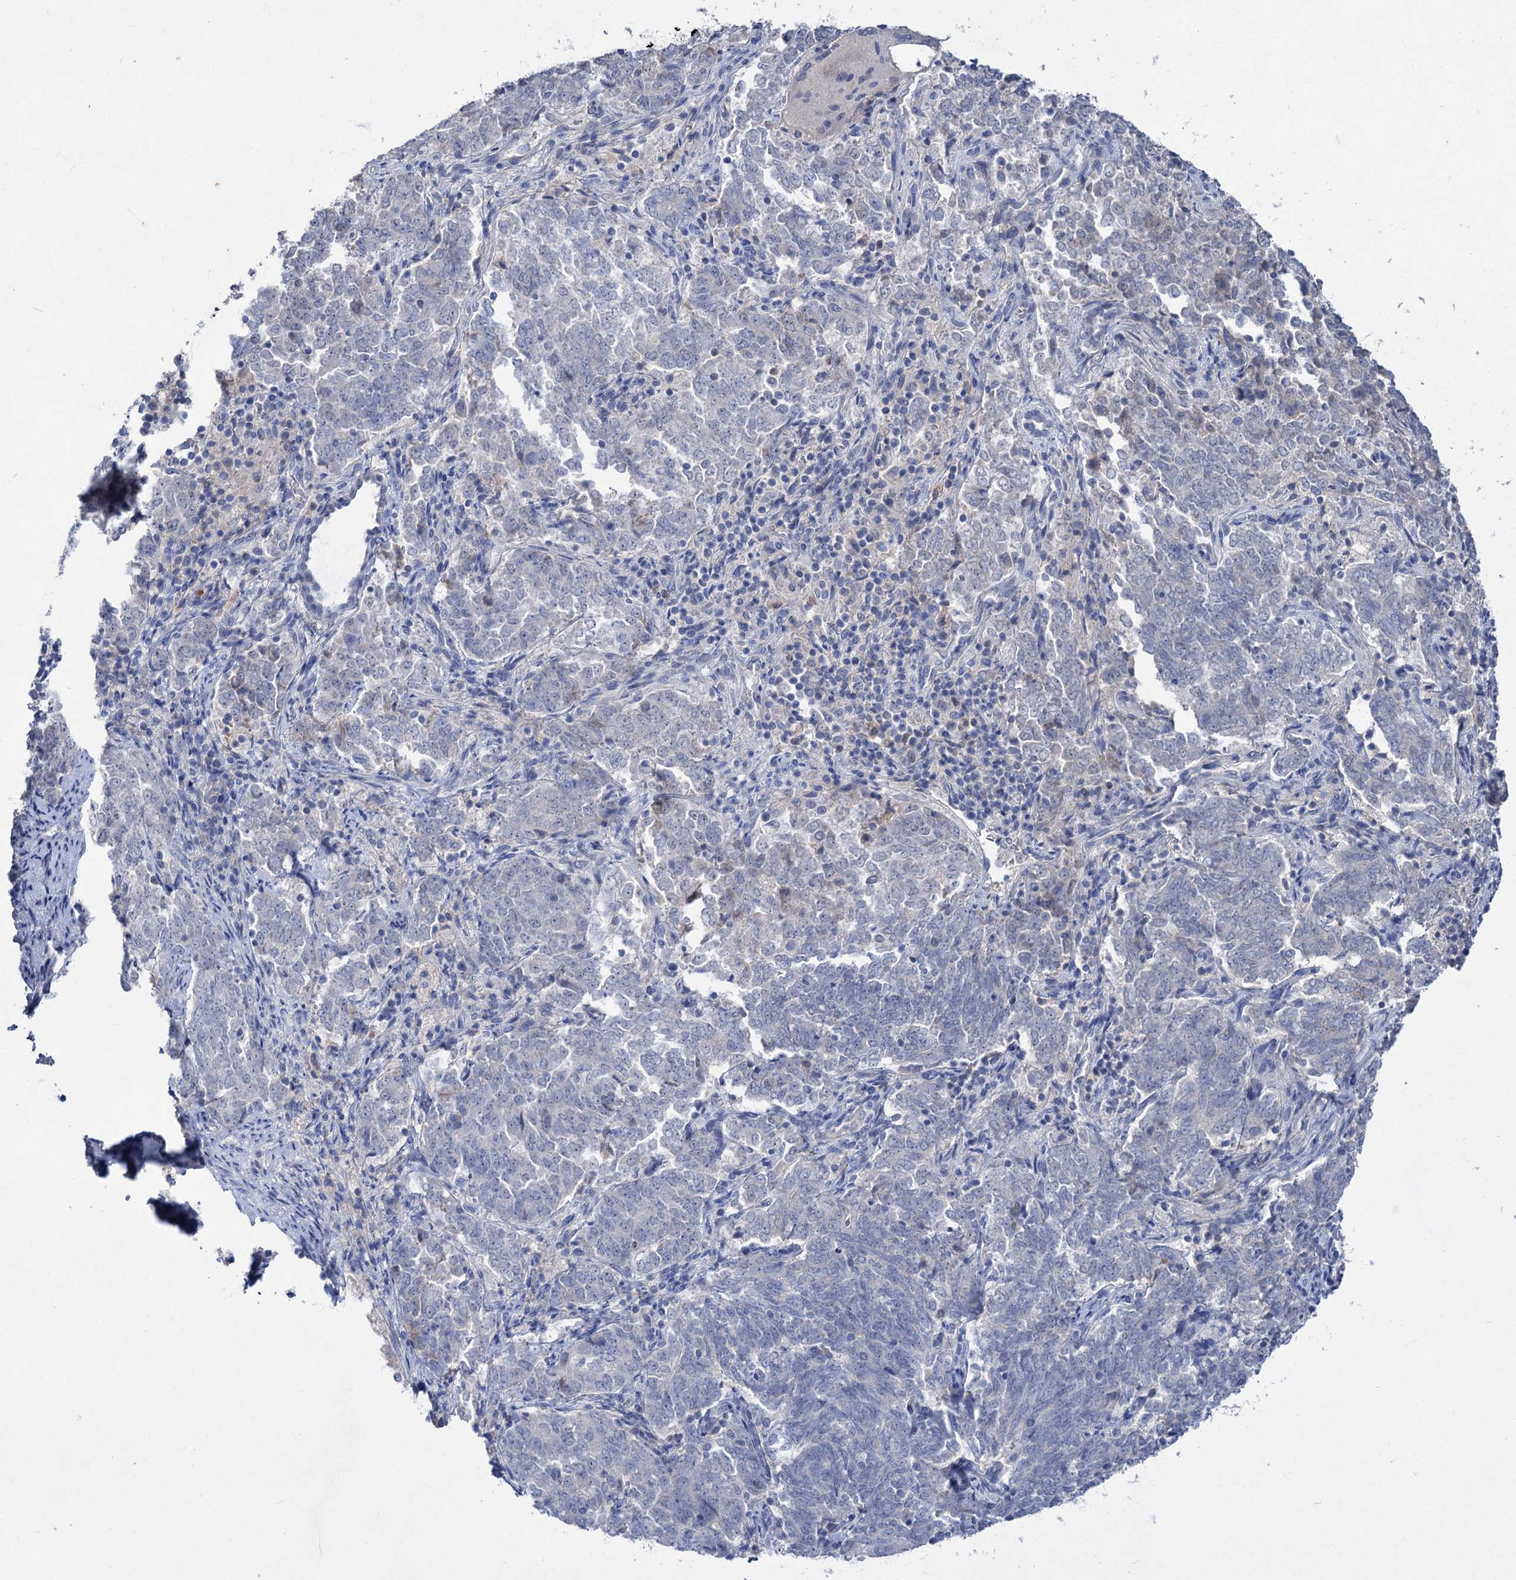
{"staining": {"intensity": "negative", "quantity": "none", "location": "none"}, "tissue": "endometrial cancer", "cell_type": "Tumor cells", "image_type": "cancer", "snomed": [{"axis": "morphology", "description": "Adenocarcinoma, NOS"}, {"axis": "topography", "description": "Endometrium"}], "caption": "Tumor cells show no significant protein positivity in endometrial cancer (adenocarcinoma).", "gene": "ATP4A", "patient": {"sex": "female", "age": 80}}